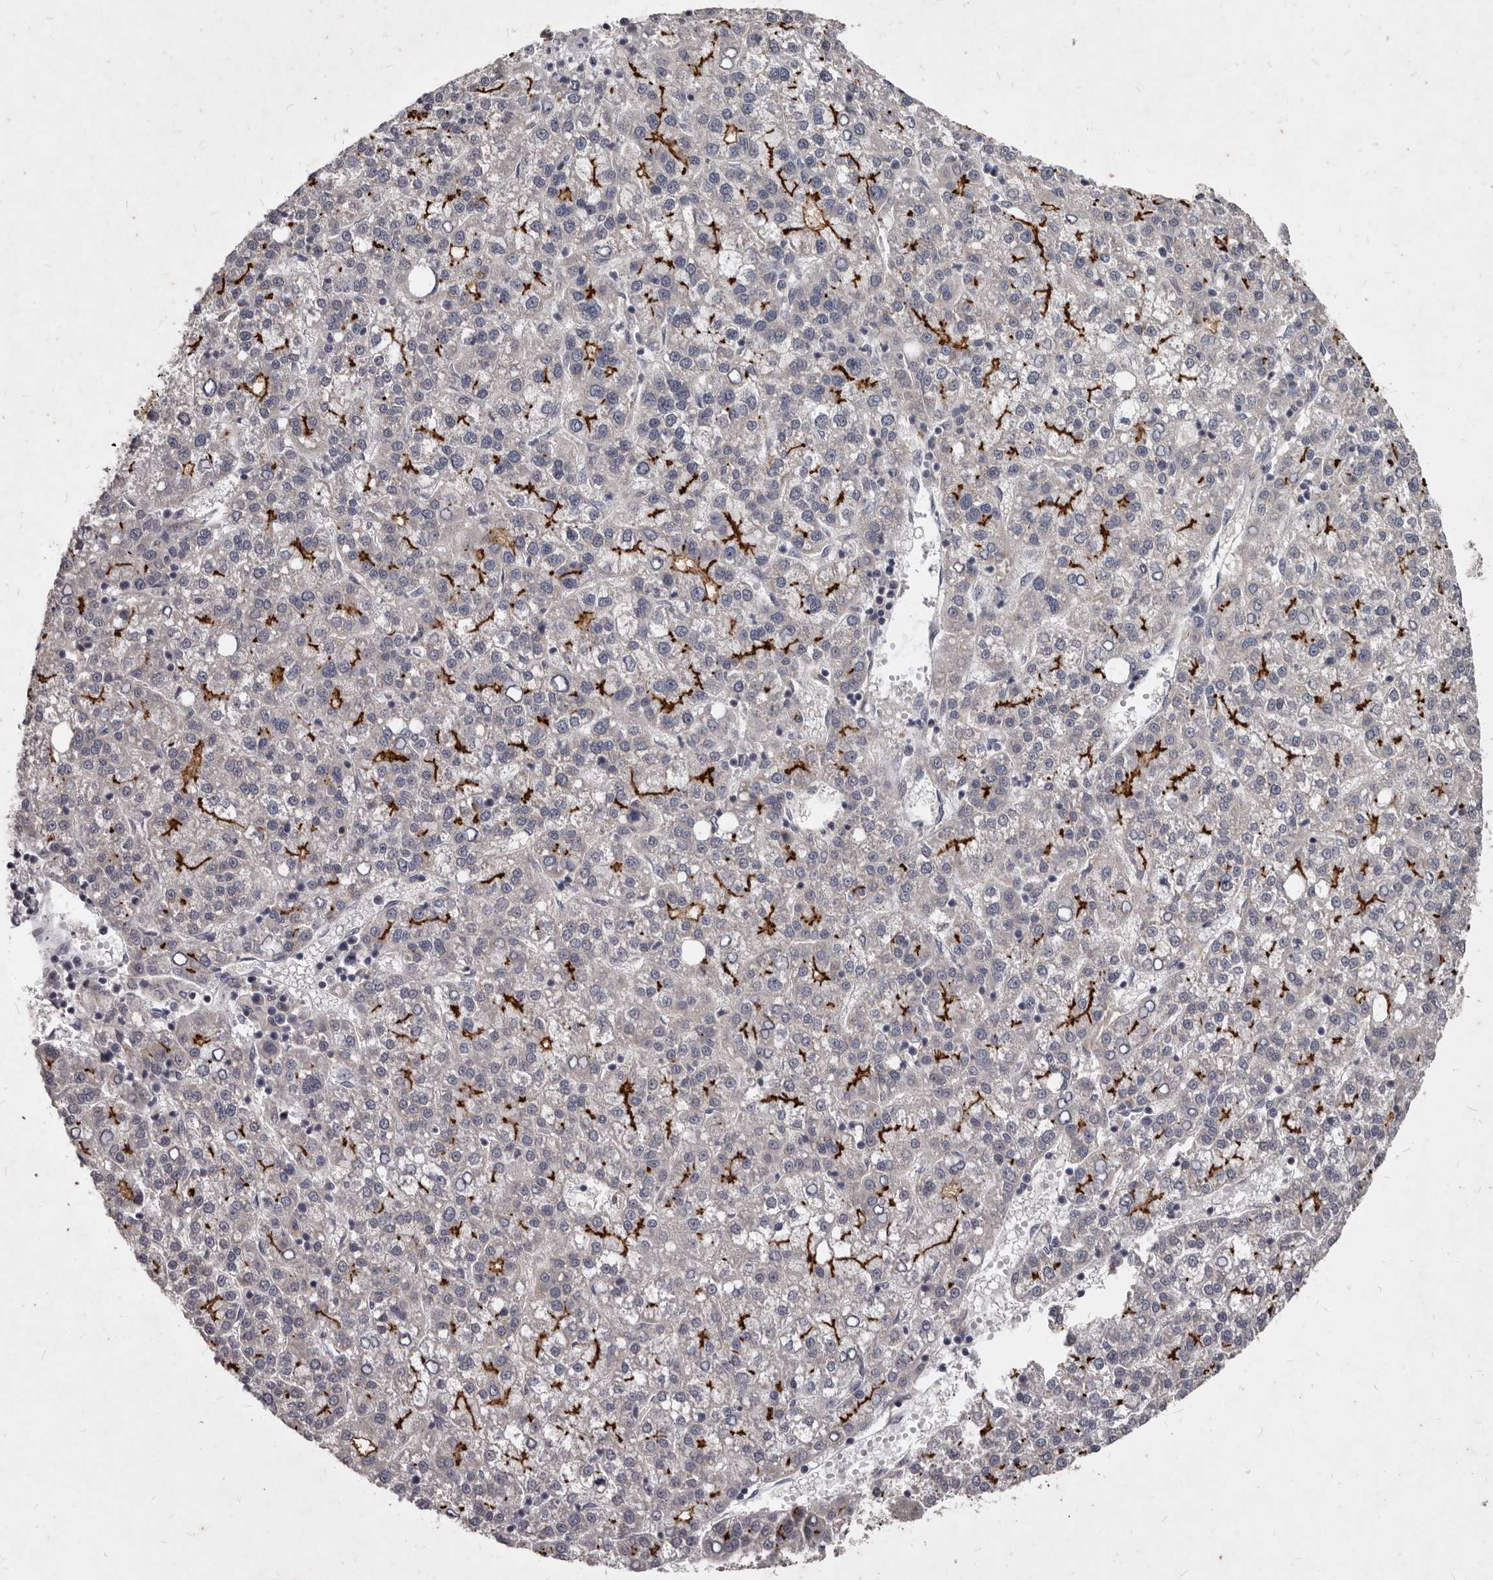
{"staining": {"intensity": "strong", "quantity": "<25%", "location": "cytoplasmic/membranous"}, "tissue": "liver cancer", "cell_type": "Tumor cells", "image_type": "cancer", "snomed": [{"axis": "morphology", "description": "Carcinoma, Hepatocellular, NOS"}, {"axis": "topography", "description": "Liver"}], "caption": "Strong cytoplasmic/membranous positivity is present in approximately <25% of tumor cells in liver hepatocellular carcinoma. Using DAB (brown) and hematoxylin (blue) stains, captured at high magnification using brightfield microscopy.", "gene": "GPRC5C", "patient": {"sex": "female", "age": 58}}